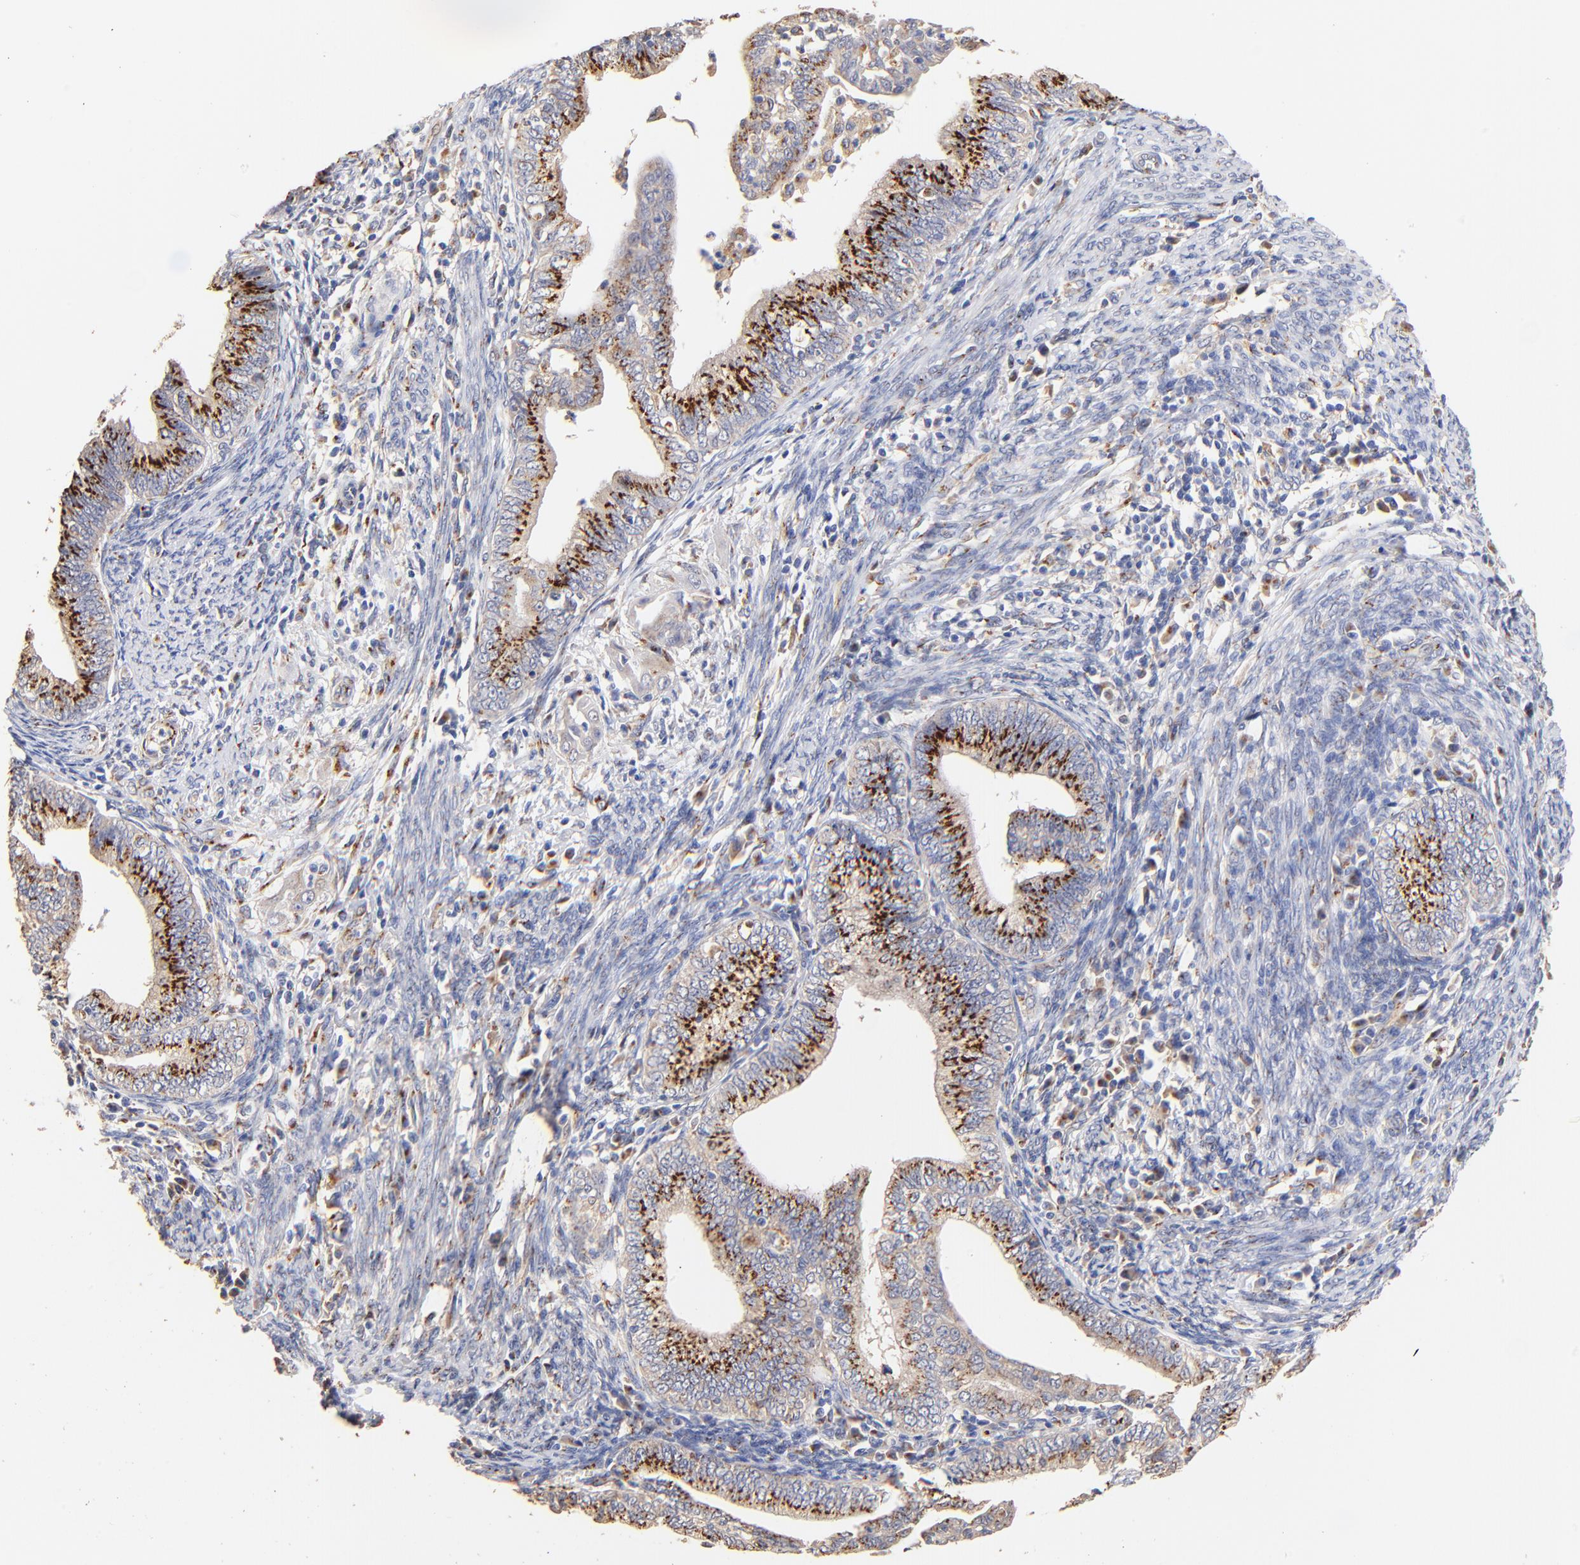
{"staining": {"intensity": "moderate", "quantity": ">75%", "location": "cytoplasmic/membranous"}, "tissue": "endometrial cancer", "cell_type": "Tumor cells", "image_type": "cancer", "snomed": [{"axis": "morphology", "description": "Adenocarcinoma, NOS"}, {"axis": "topography", "description": "Endometrium"}], "caption": "IHC histopathology image of endometrial cancer (adenocarcinoma) stained for a protein (brown), which shows medium levels of moderate cytoplasmic/membranous positivity in about >75% of tumor cells.", "gene": "FMNL3", "patient": {"sex": "female", "age": 66}}